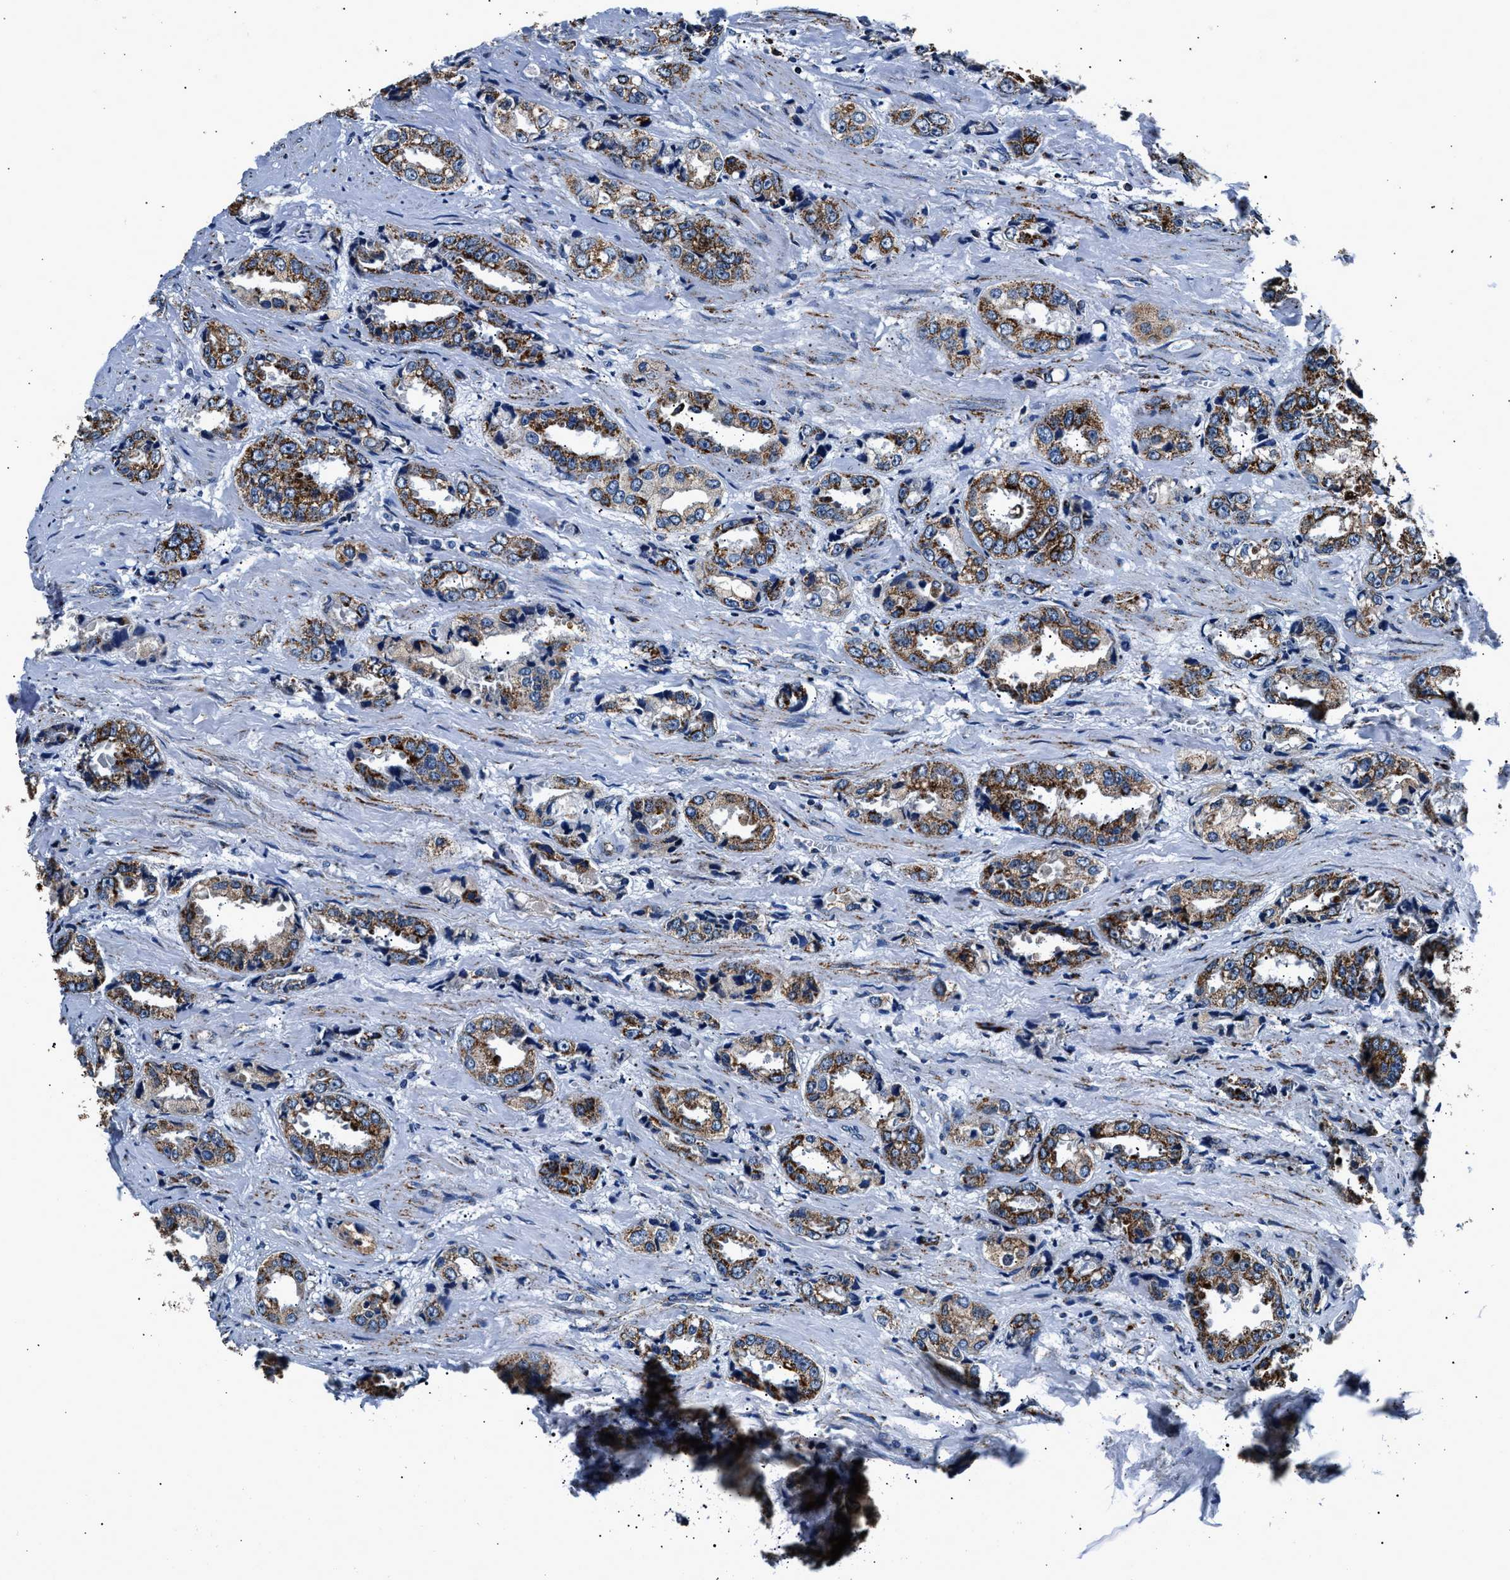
{"staining": {"intensity": "moderate", "quantity": ">75%", "location": "cytoplasmic/membranous"}, "tissue": "prostate cancer", "cell_type": "Tumor cells", "image_type": "cancer", "snomed": [{"axis": "morphology", "description": "Adenocarcinoma, High grade"}, {"axis": "topography", "description": "Prostate"}], "caption": "The histopathology image shows staining of prostate cancer, revealing moderate cytoplasmic/membranous protein expression (brown color) within tumor cells.", "gene": "HIBADH", "patient": {"sex": "male", "age": 61}}